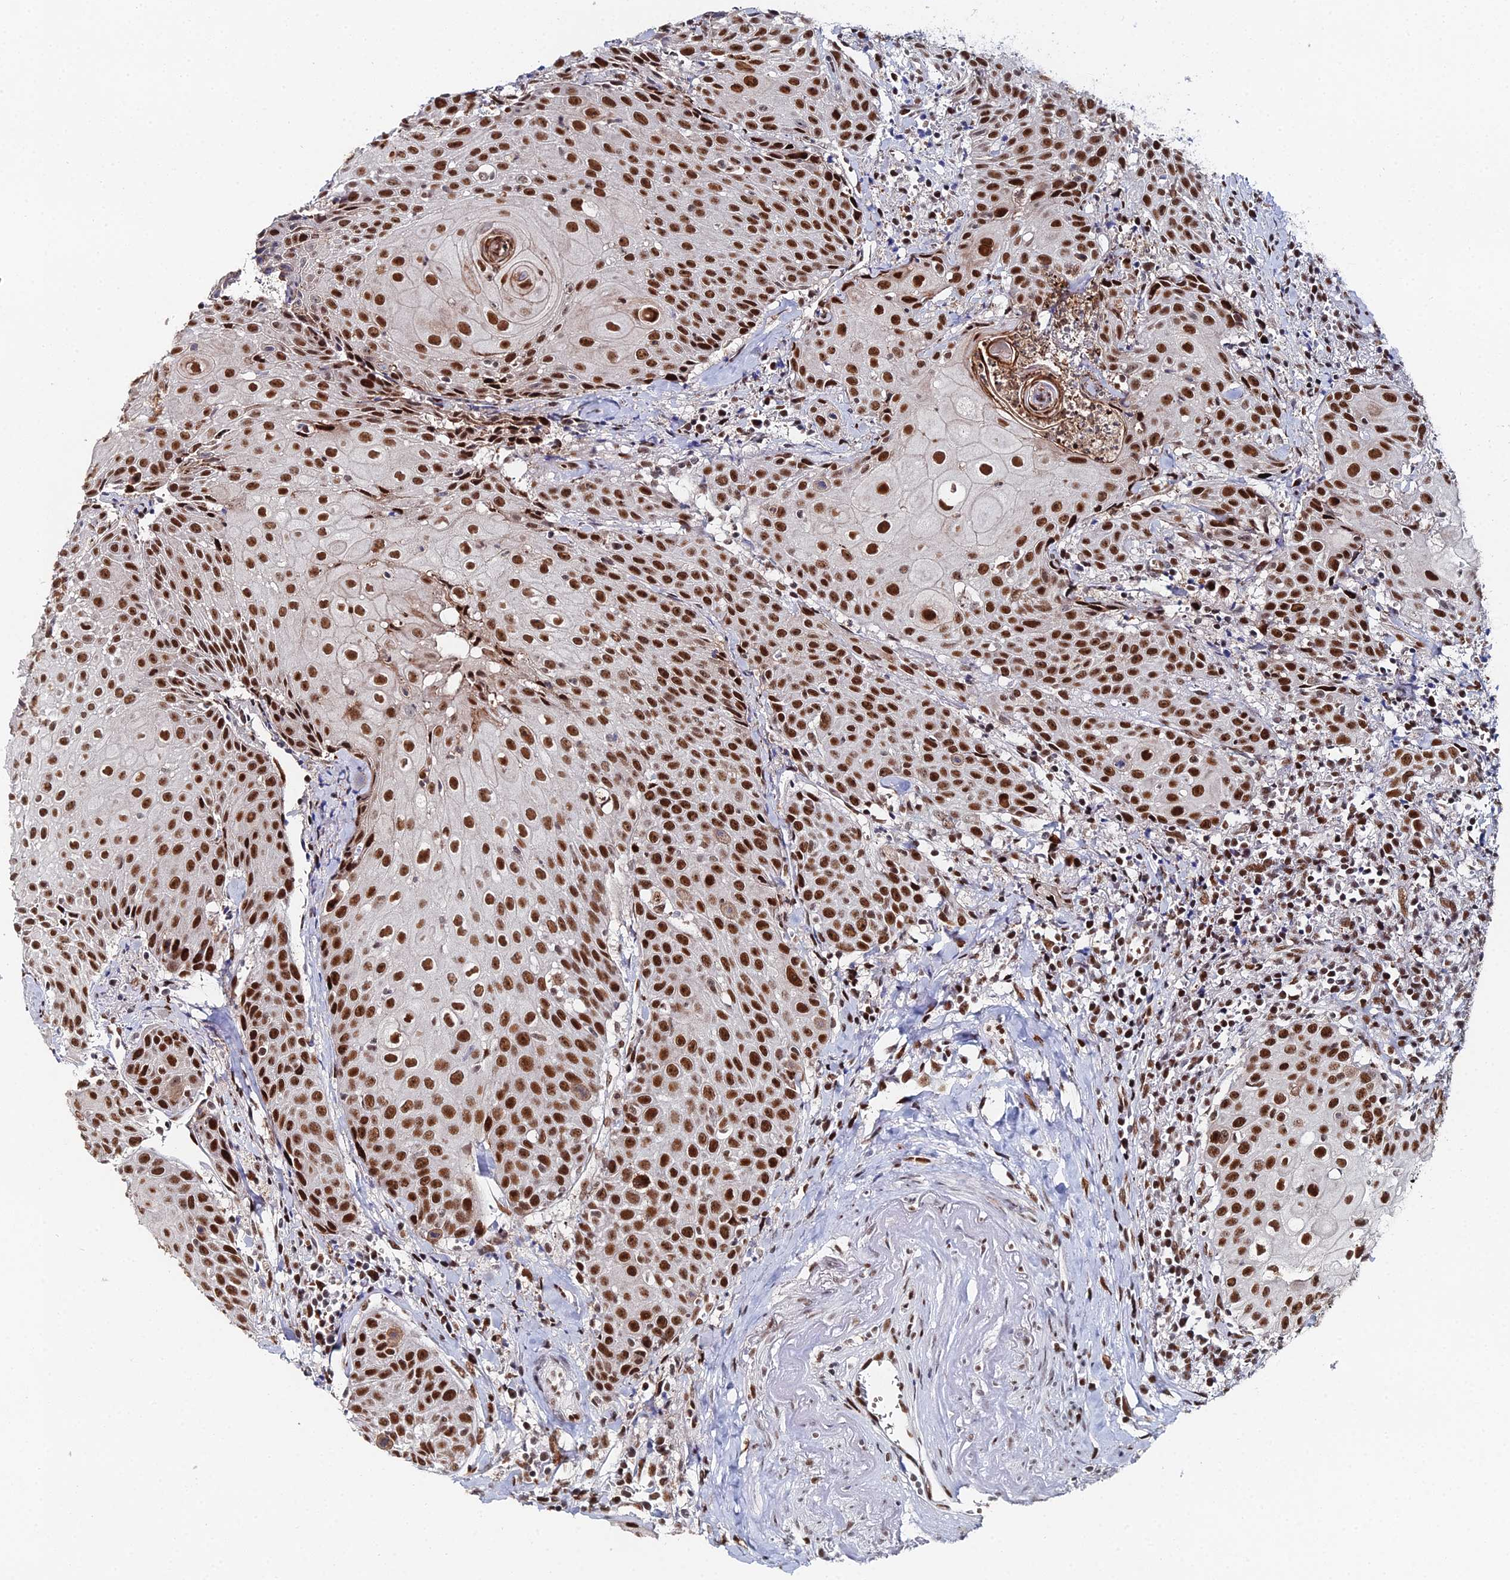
{"staining": {"intensity": "strong", "quantity": ">75%", "location": "nuclear"}, "tissue": "head and neck cancer", "cell_type": "Tumor cells", "image_type": "cancer", "snomed": [{"axis": "morphology", "description": "Squamous cell carcinoma, NOS"}, {"axis": "topography", "description": "Oral tissue"}, {"axis": "topography", "description": "Head-Neck"}], "caption": "Tumor cells reveal high levels of strong nuclear expression in approximately >75% of cells in head and neck cancer (squamous cell carcinoma).", "gene": "GSC2", "patient": {"sex": "female", "age": 82}}